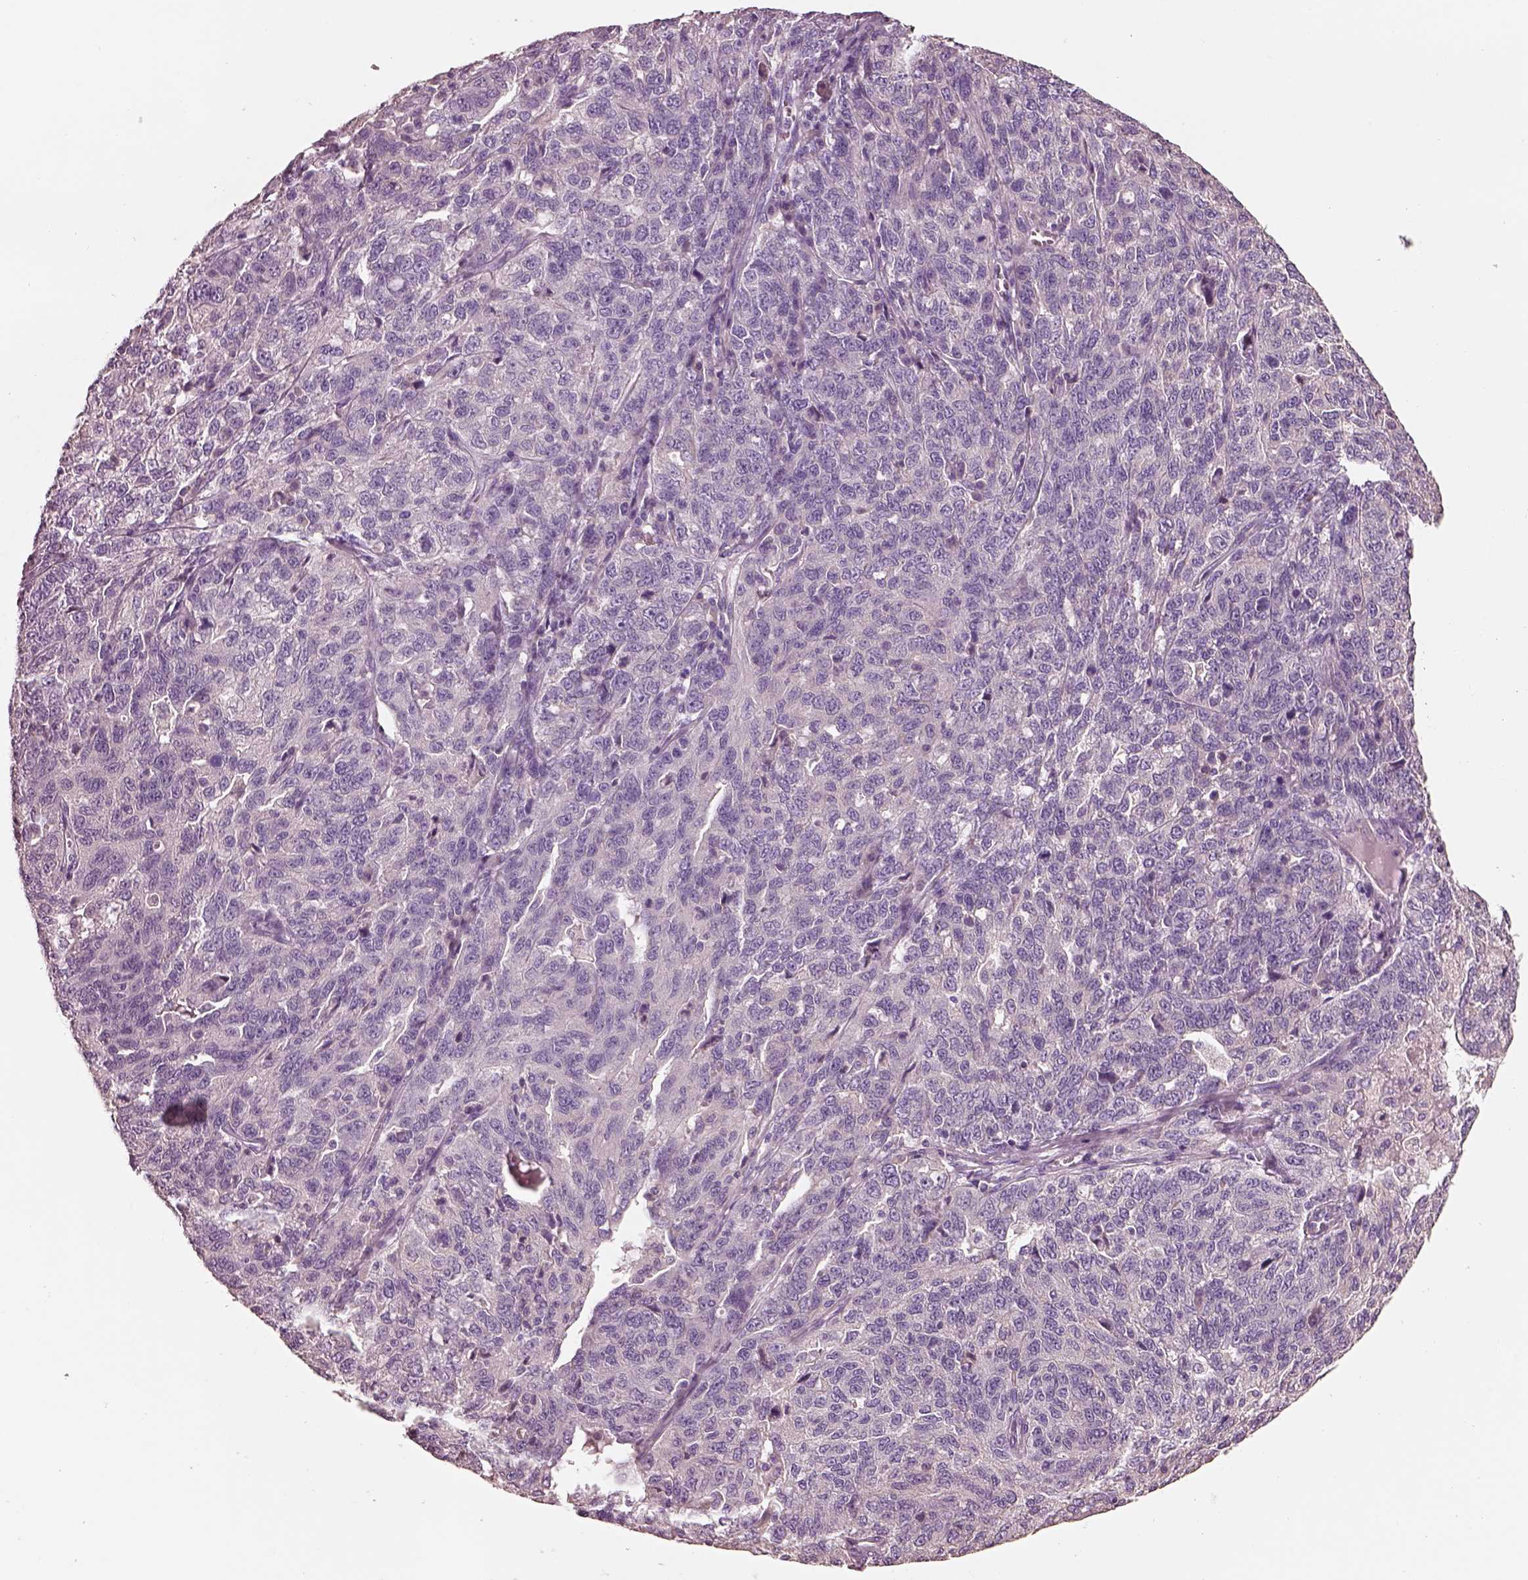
{"staining": {"intensity": "negative", "quantity": "none", "location": "none"}, "tissue": "ovarian cancer", "cell_type": "Tumor cells", "image_type": "cancer", "snomed": [{"axis": "morphology", "description": "Cystadenocarcinoma, serous, NOS"}, {"axis": "topography", "description": "Ovary"}], "caption": "DAB immunohistochemical staining of ovarian cancer (serous cystadenocarcinoma) reveals no significant expression in tumor cells.", "gene": "PNOC", "patient": {"sex": "female", "age": 71}}